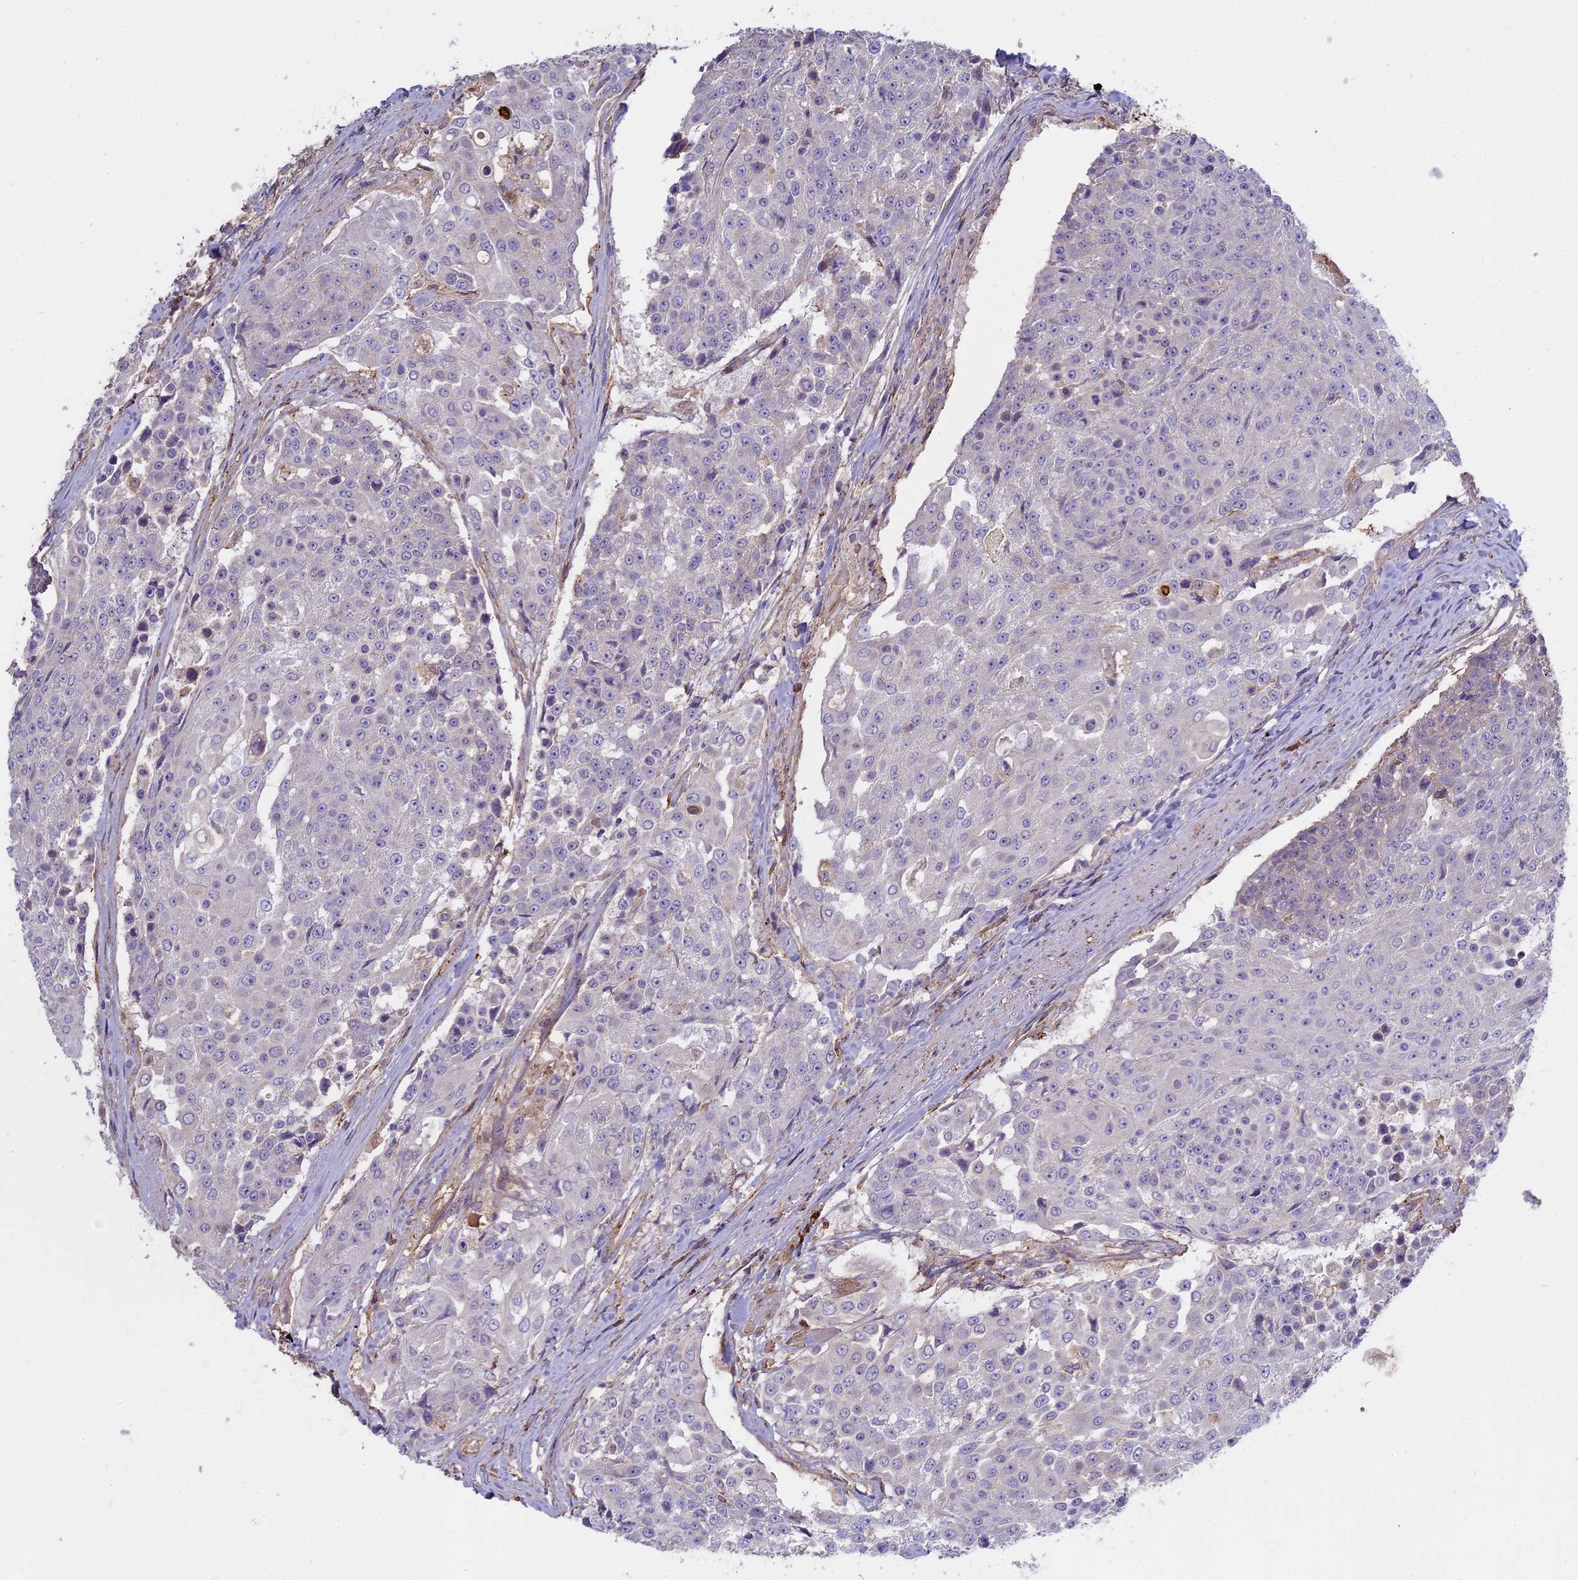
{"staining": {"intensity": "negative", "quantity": "none", "location": "none"}, "tissue": "urothelial cancer", "cell_type": "Tumor cells", "image_type": "cancer", "snomed": [{"axis": "morphology", "description": "Urothelial carcinoma, High grade"}, {"axis": "topography", "description": "Urinary bladder"}], "caption": "There is no significant expression in tumor cells of urothelial carcinoma (high-grade). The staining is performed using DAB (3,3'-diaminobenzidine) brown chromogen with nuclei counter-stained in using hematoxylin.", "gene": "CFAP119", "patient": {"sex": "female", "age": 63}}